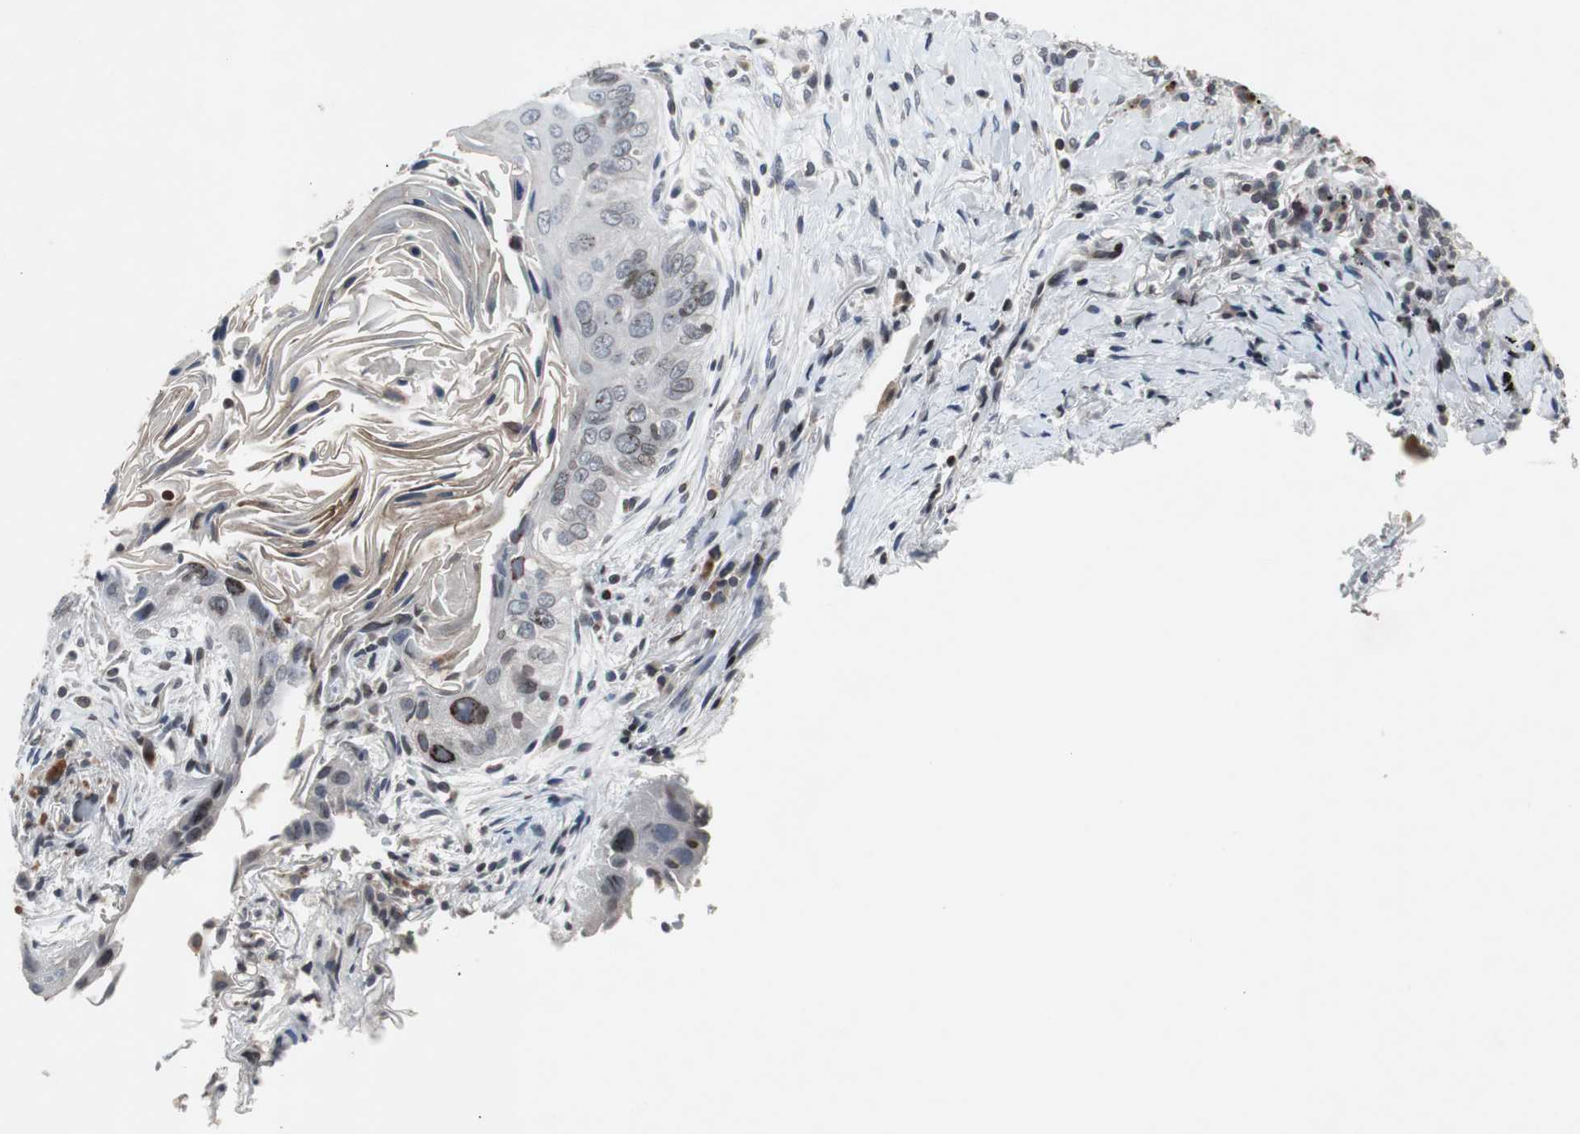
{"staining": {"intensity": "strong", "quantity": "<25%", "location": "cytoplasmic/membranous"}, "tissue": "lung cancer", "cell_type": "Tumor cells", "image_type": "cancer", "snomed": [{"axis": "morphology", "description": "Squamous cell carcinoma, NOS"}, {"axis": "topography", "description": "Lung"}], "caption": "IHC (DAB (3,3'-diaminobenzidine)) staining of squamous cell carcinoma (lung) demonstrates strong cytoplasmic/membranous protein expression in about <25% of tumor cells.", "gene": "ZNF396", "patient": {"sex": "female", "age": 67}}